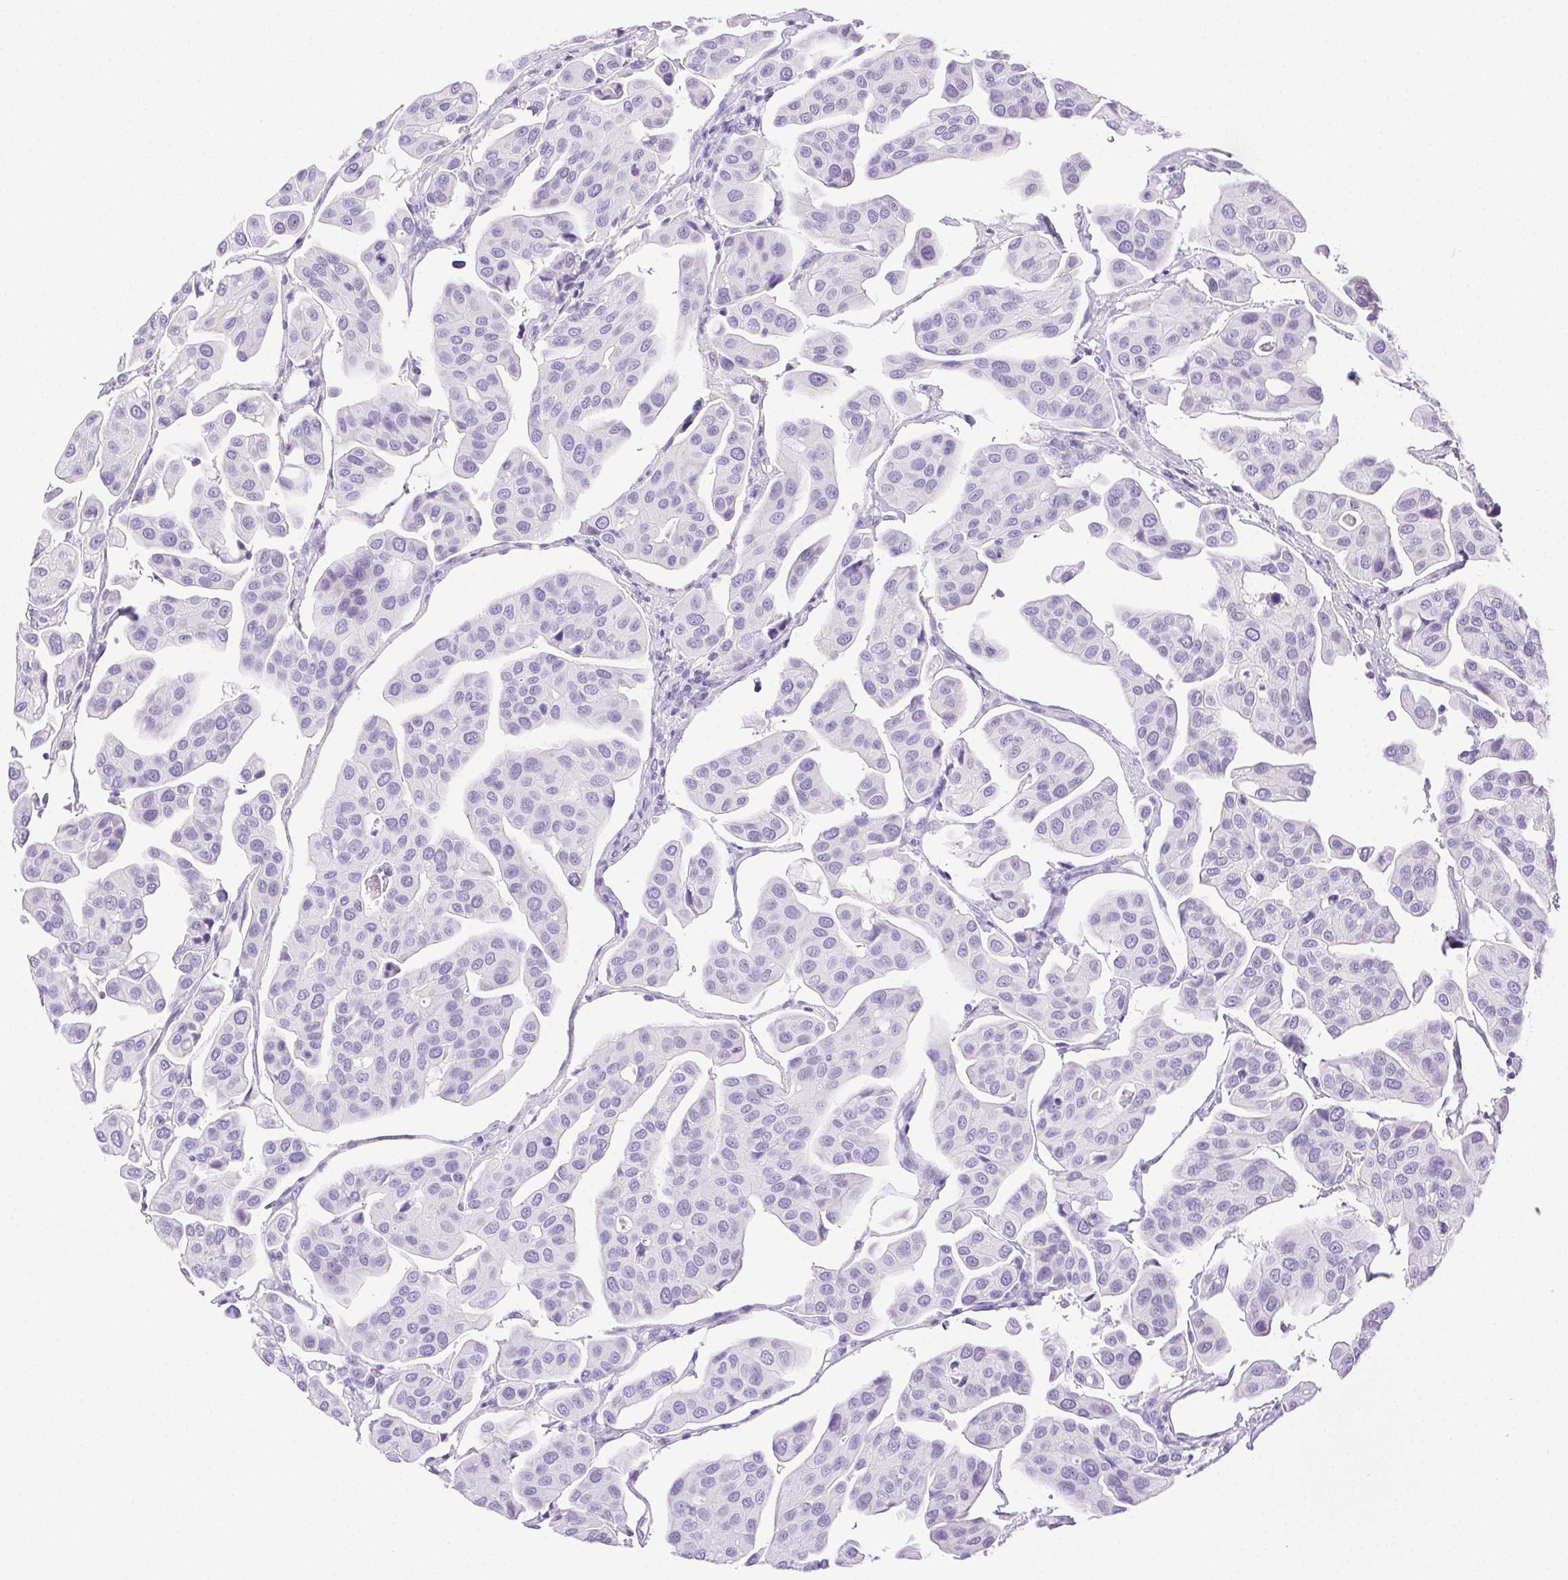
{"staining": {"intensity": "negative", "quantity": "none", "location": "none"}, "tissue": "renal cancer", "cell_type": "Tumor cells", "image_type": "cancer", "snomed": [{"axis": "morphology", "description": "Adenocarcinoma, NOS"}, {"axis": "topography", "description": "Urinary bladder"}], "caption": "Immunohistochemistry (IHC) micrograph of neoplastic tissue: human renal cancer (adenocarcinoma) stained with DAB (3,3'-diaminobenzidine) demonstrates no significant protein staining in tumor cells.", "gene": "SPACA4", "patient": {"sex": "male", "age": 61}}